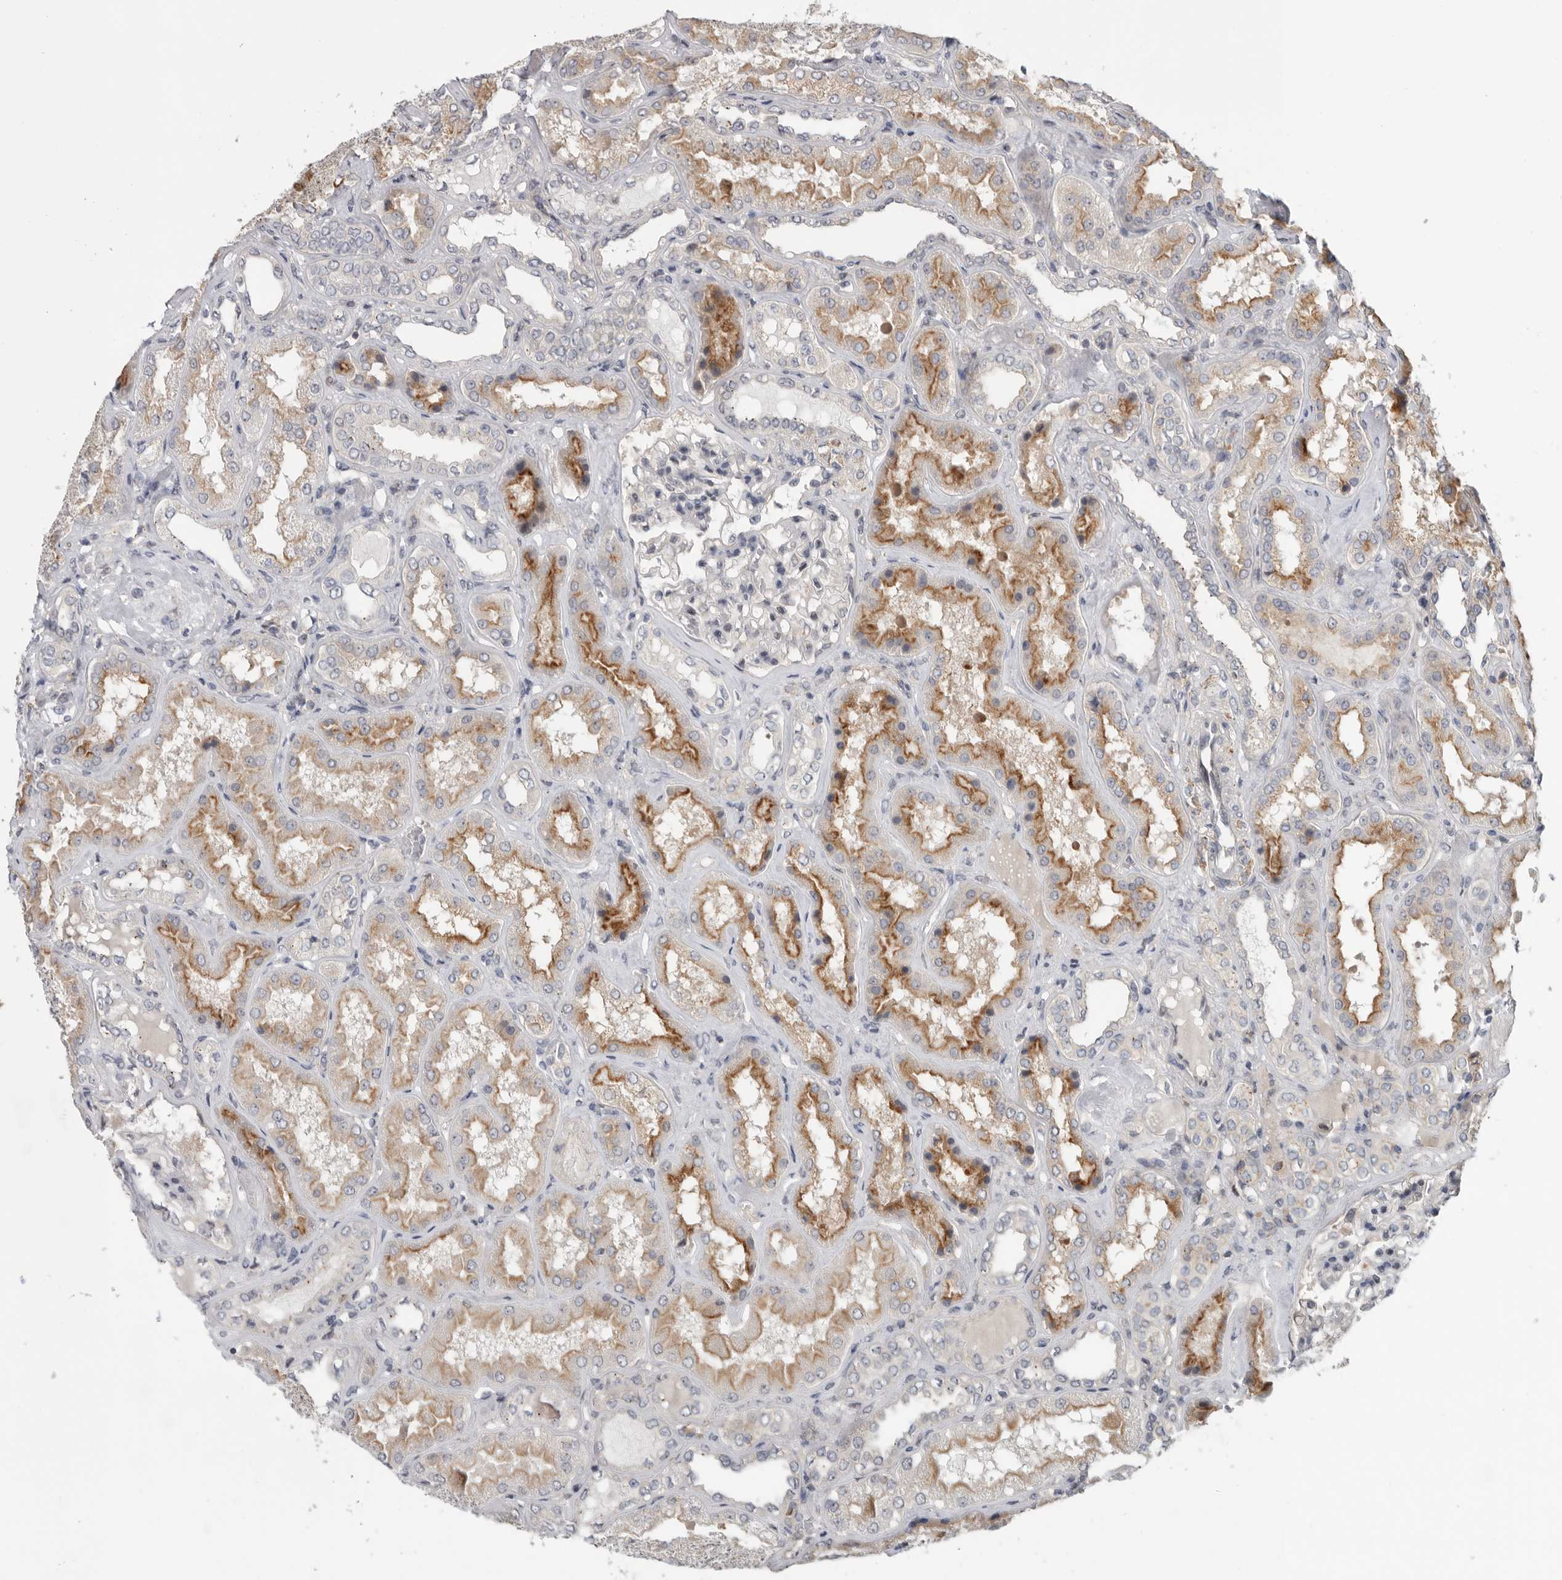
{"staining": {"intensity": "negative", "quantity": "none", "location": "none"}, "tissue": "kidney", "cell_type": "Cells in glomeruli", "image_type": "normal", "snomed": [{"axis": "morphology", "description": "Normal tissue, NOS"}, {"axis": "topography", "description": "Kidney"}], "caption": "Benign kidney was stained to show a protein in brown. There is no significant expression in cells in glomeruli. (IHC, brightfield microscopy, high magnification).", "gene": "KLK5", "patient": {"sex": "female", "age": 56}}